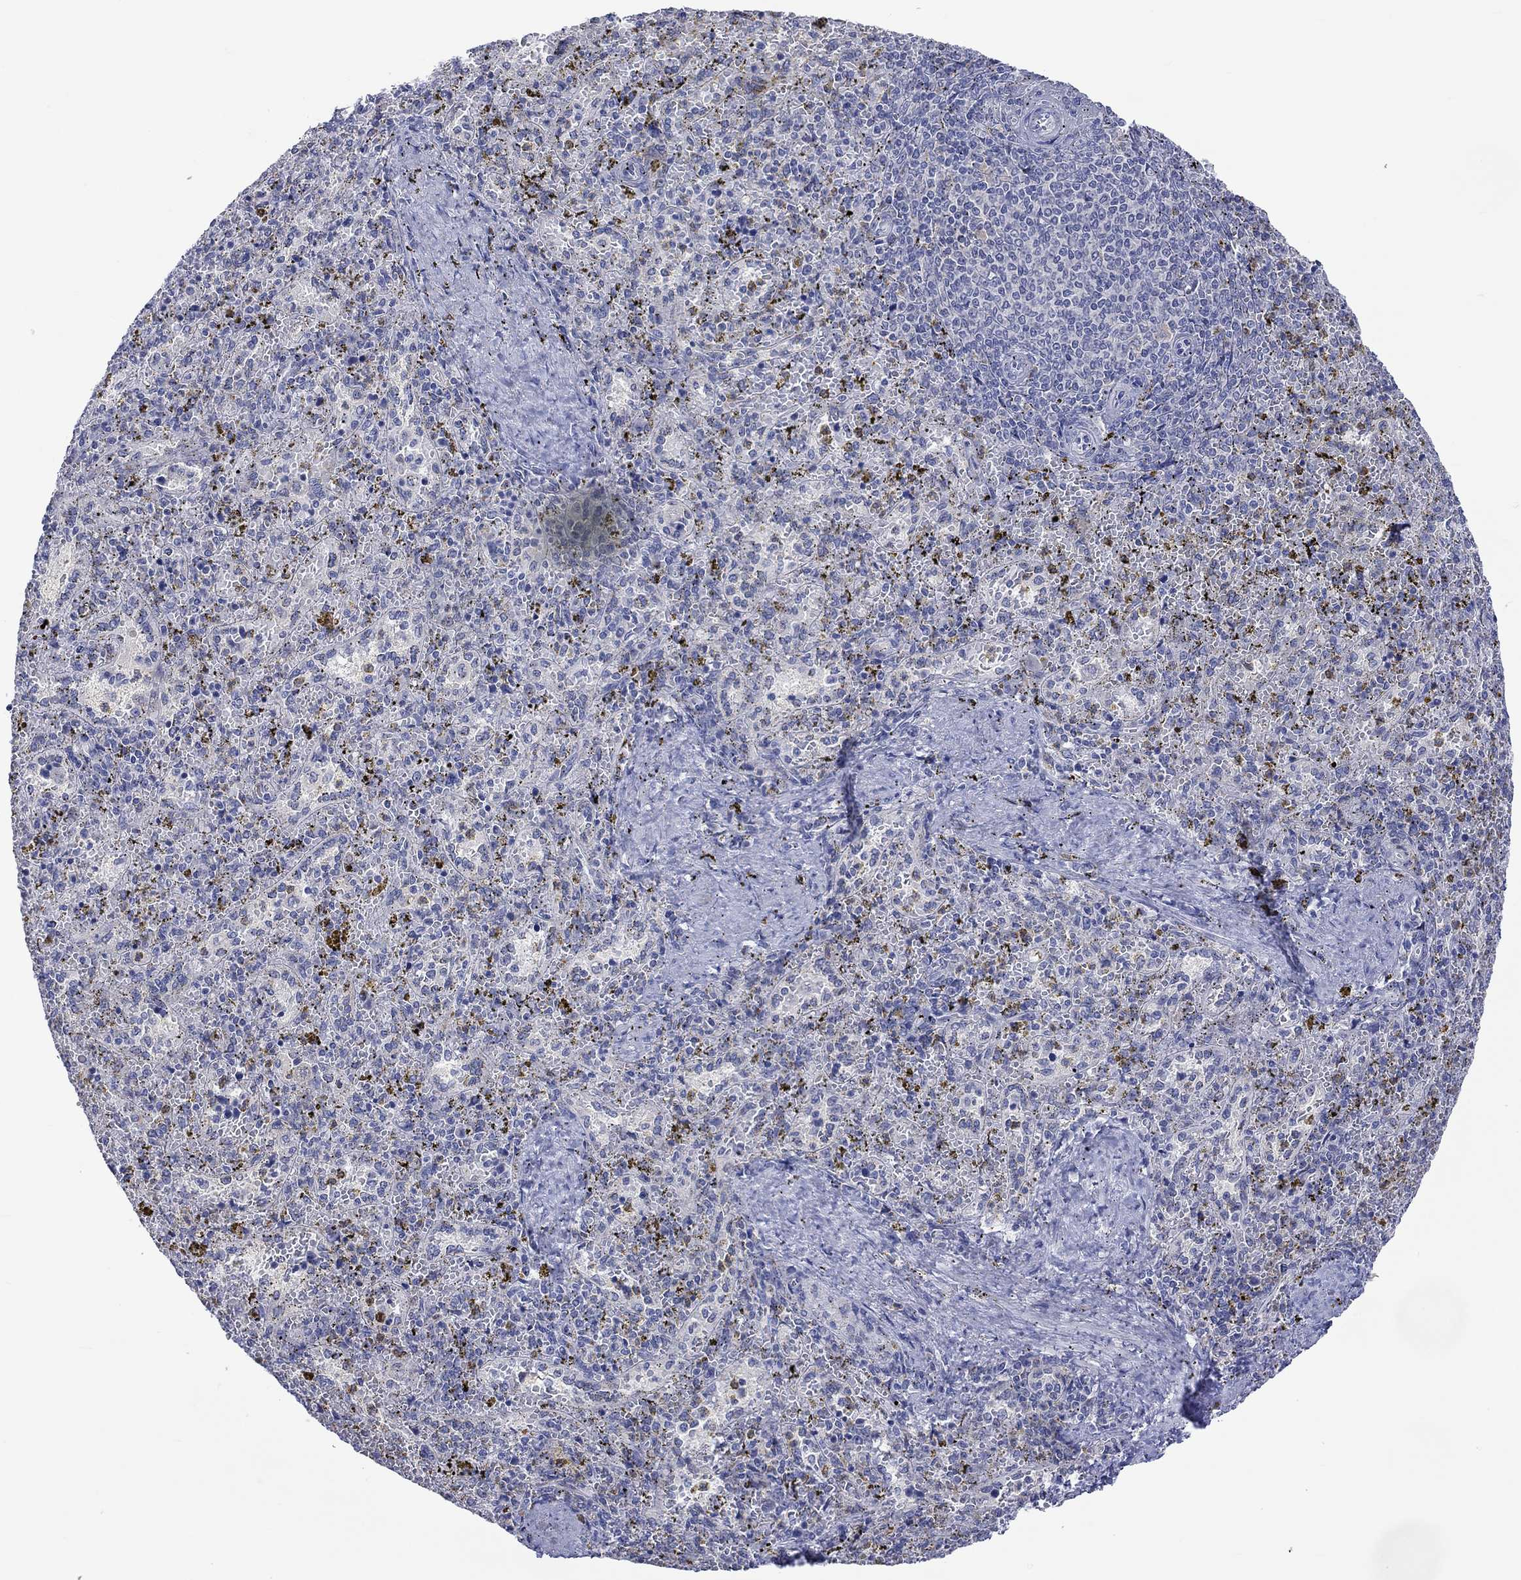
{"staining": {"intensity": "negative", "quantity": "none", "location": "none"}, "tissue": "spleen", "cell_type": "Cells in red pulp", "image_type": "normal", "snomed": [{"axis": "morphology", "description": "Normal tissue, NOS"}, {"axis": "topography", "description": "Spleen"}], "caption": "IHC micrograph of unremarkable human spleen stained for a protein (brown), which shows no staining in cells in red pulp.", "gene": "CERS1", "patient": {"sex": "female", "age": 50}}